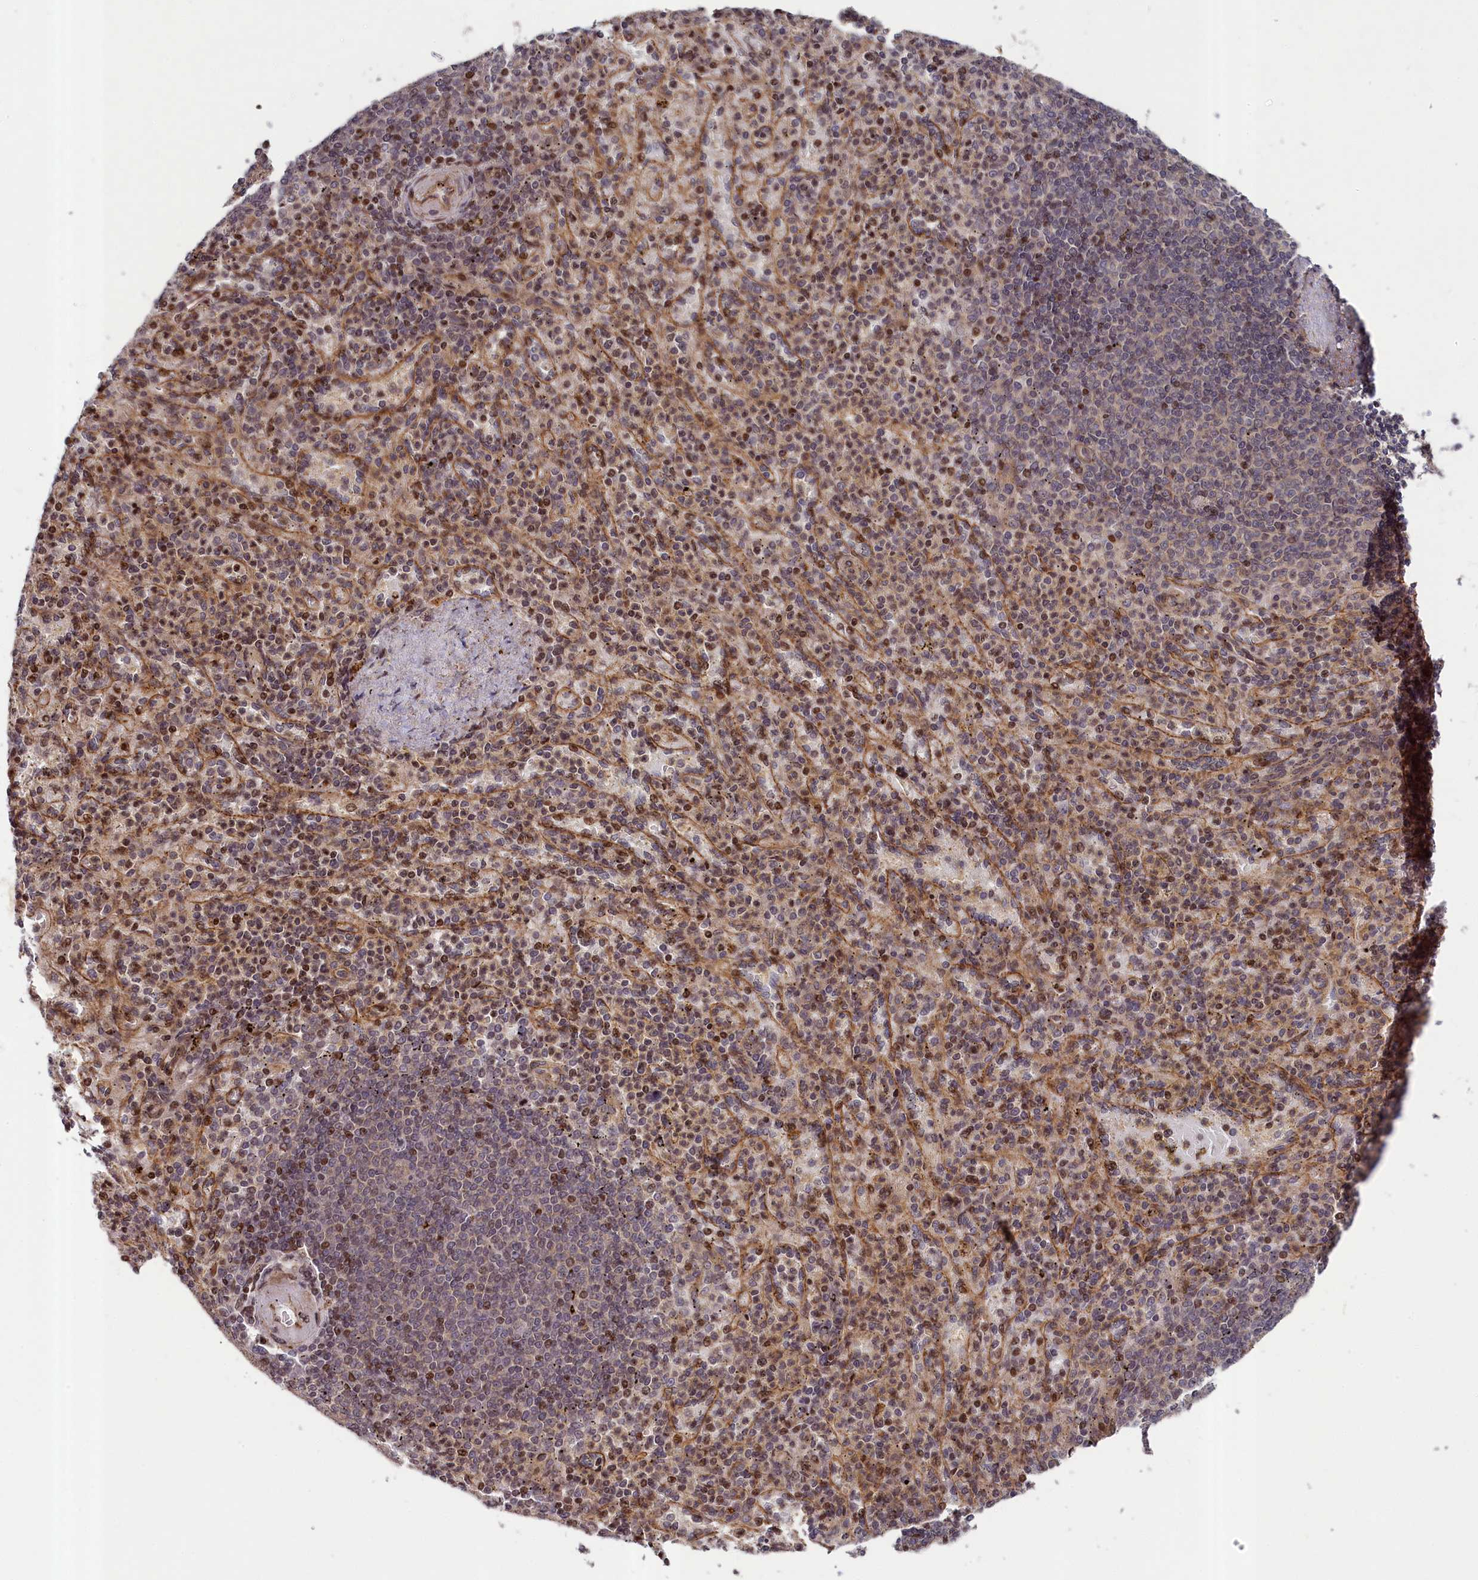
{"staining": {"intensity": "moderate", "quantity": "25%-75%", "location": "cytoplasmic/membranous"}, "tissue": "spleen", "cell_type": "Cells in red pulp", "image_type": "normal", "snomed": [{"axis": "morphology", "description": "Normal tissue, NOS"}, {"axis": "topography", "description": "Spleen"}], "caption": "Immunohistochemical staining of benign human spleen shows 25%-75% levels of moderate cytoplasmic/membranous protein staining in approximately 25%-75% of cells in red pulp.", "gene": "CEP44", "patient": {"sex": "female", "age": 74}}